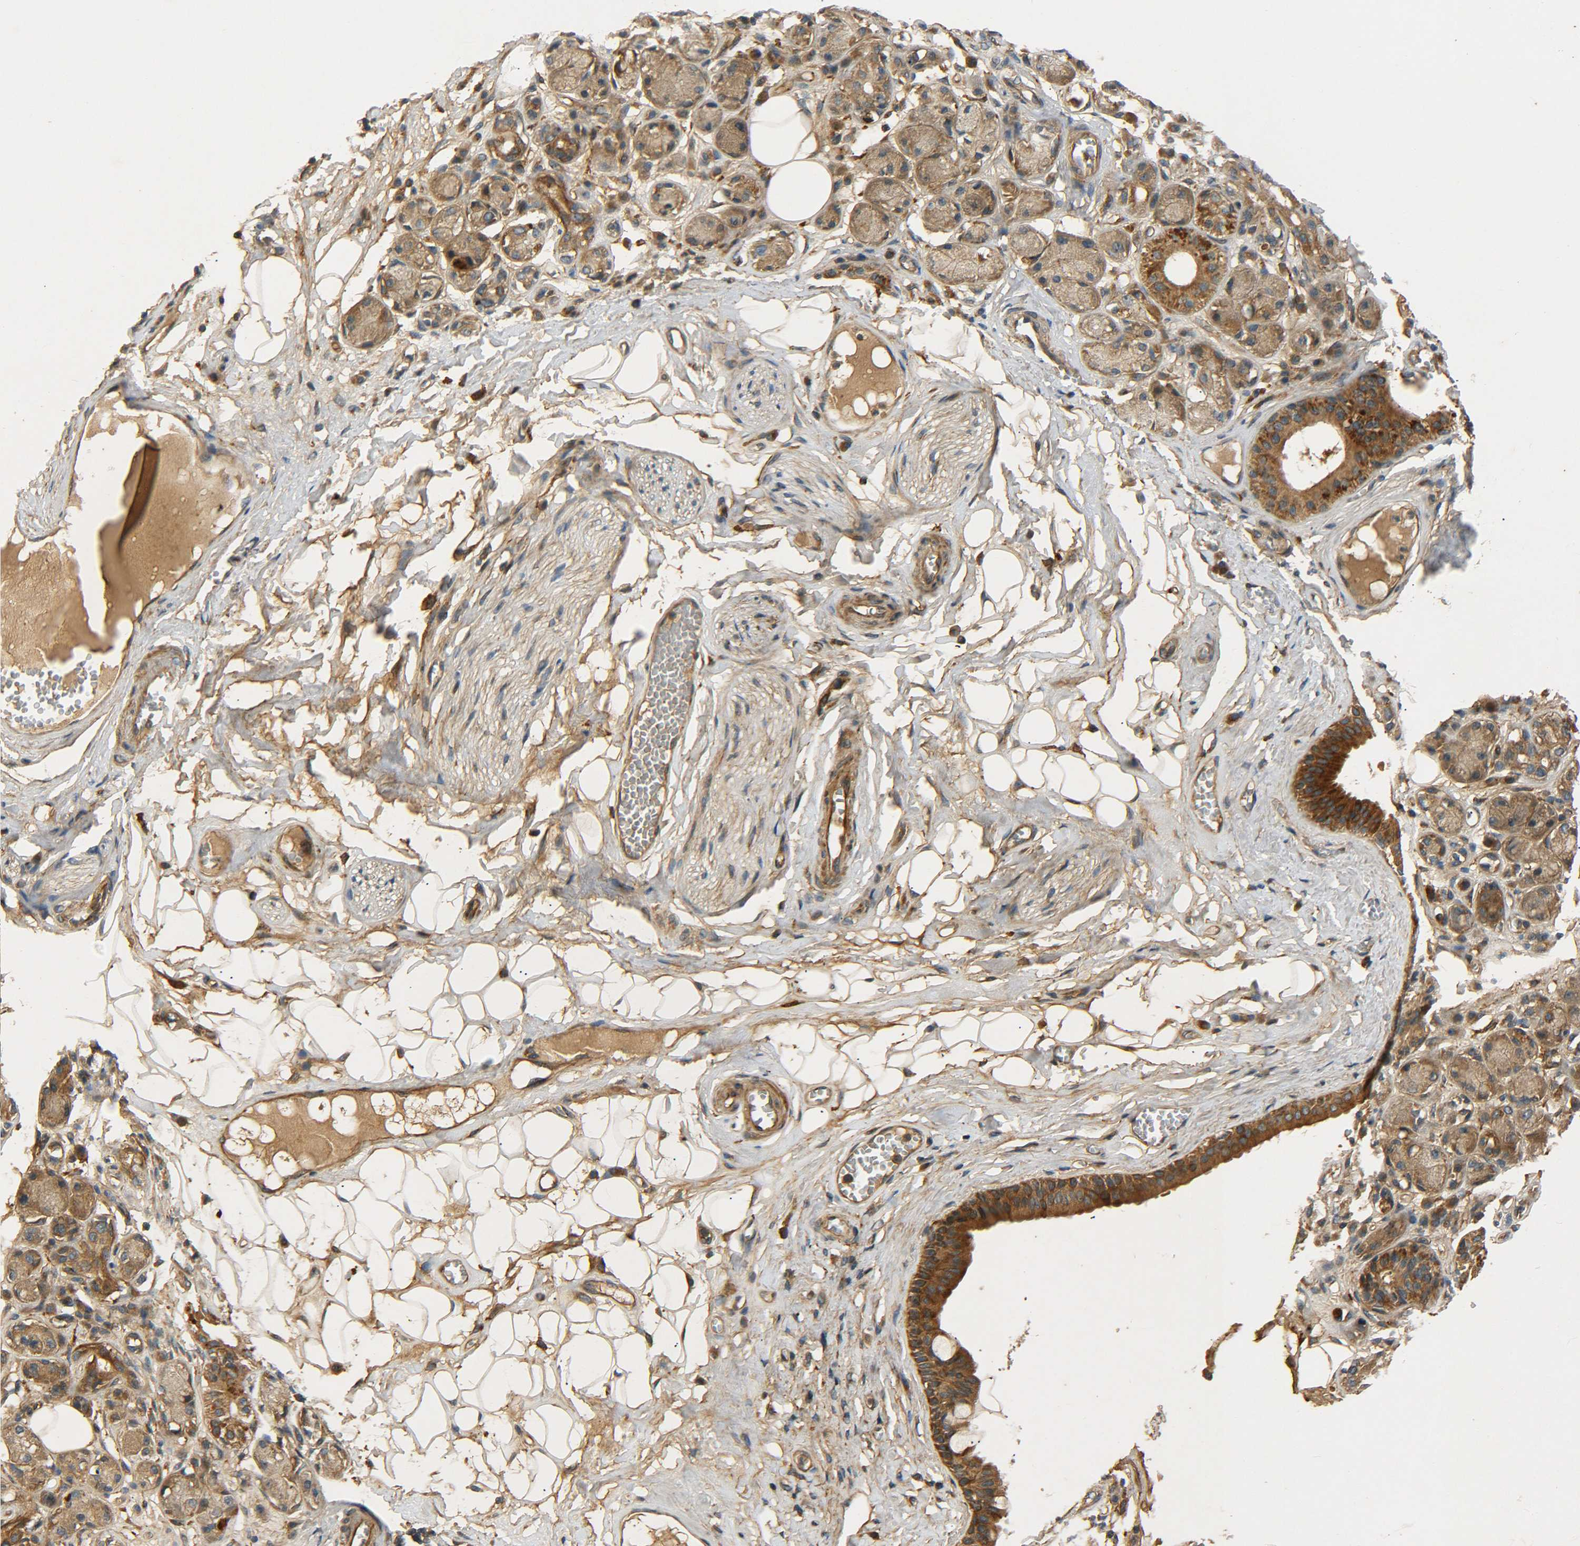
{"staining": {"intensity": "moderate", "quantity": ">75%", "location": "cytoplasmic/membranous"}, "tissue": "adipose tissue", "cell_type": "Adipocytes", "image_type": "normal", "snomed": [{"axis": "morphology", "description": "Normal tissue, NOS"}, {"axis": "morphology", "description": "Inflammation, NOS"}, {"axis": "topography", "description": "Salivary gland"}, {"axis": "topography", "description": "Peripheral nerve tissue"}], "caption": "Protein expression analysis of benign human adipose tissue reveals moderate cytoplasmic/membranous staining in approximately >75% of adipocytes.", "gene": "LRCH3", "patient": {"sex": "female", "age": 75}}